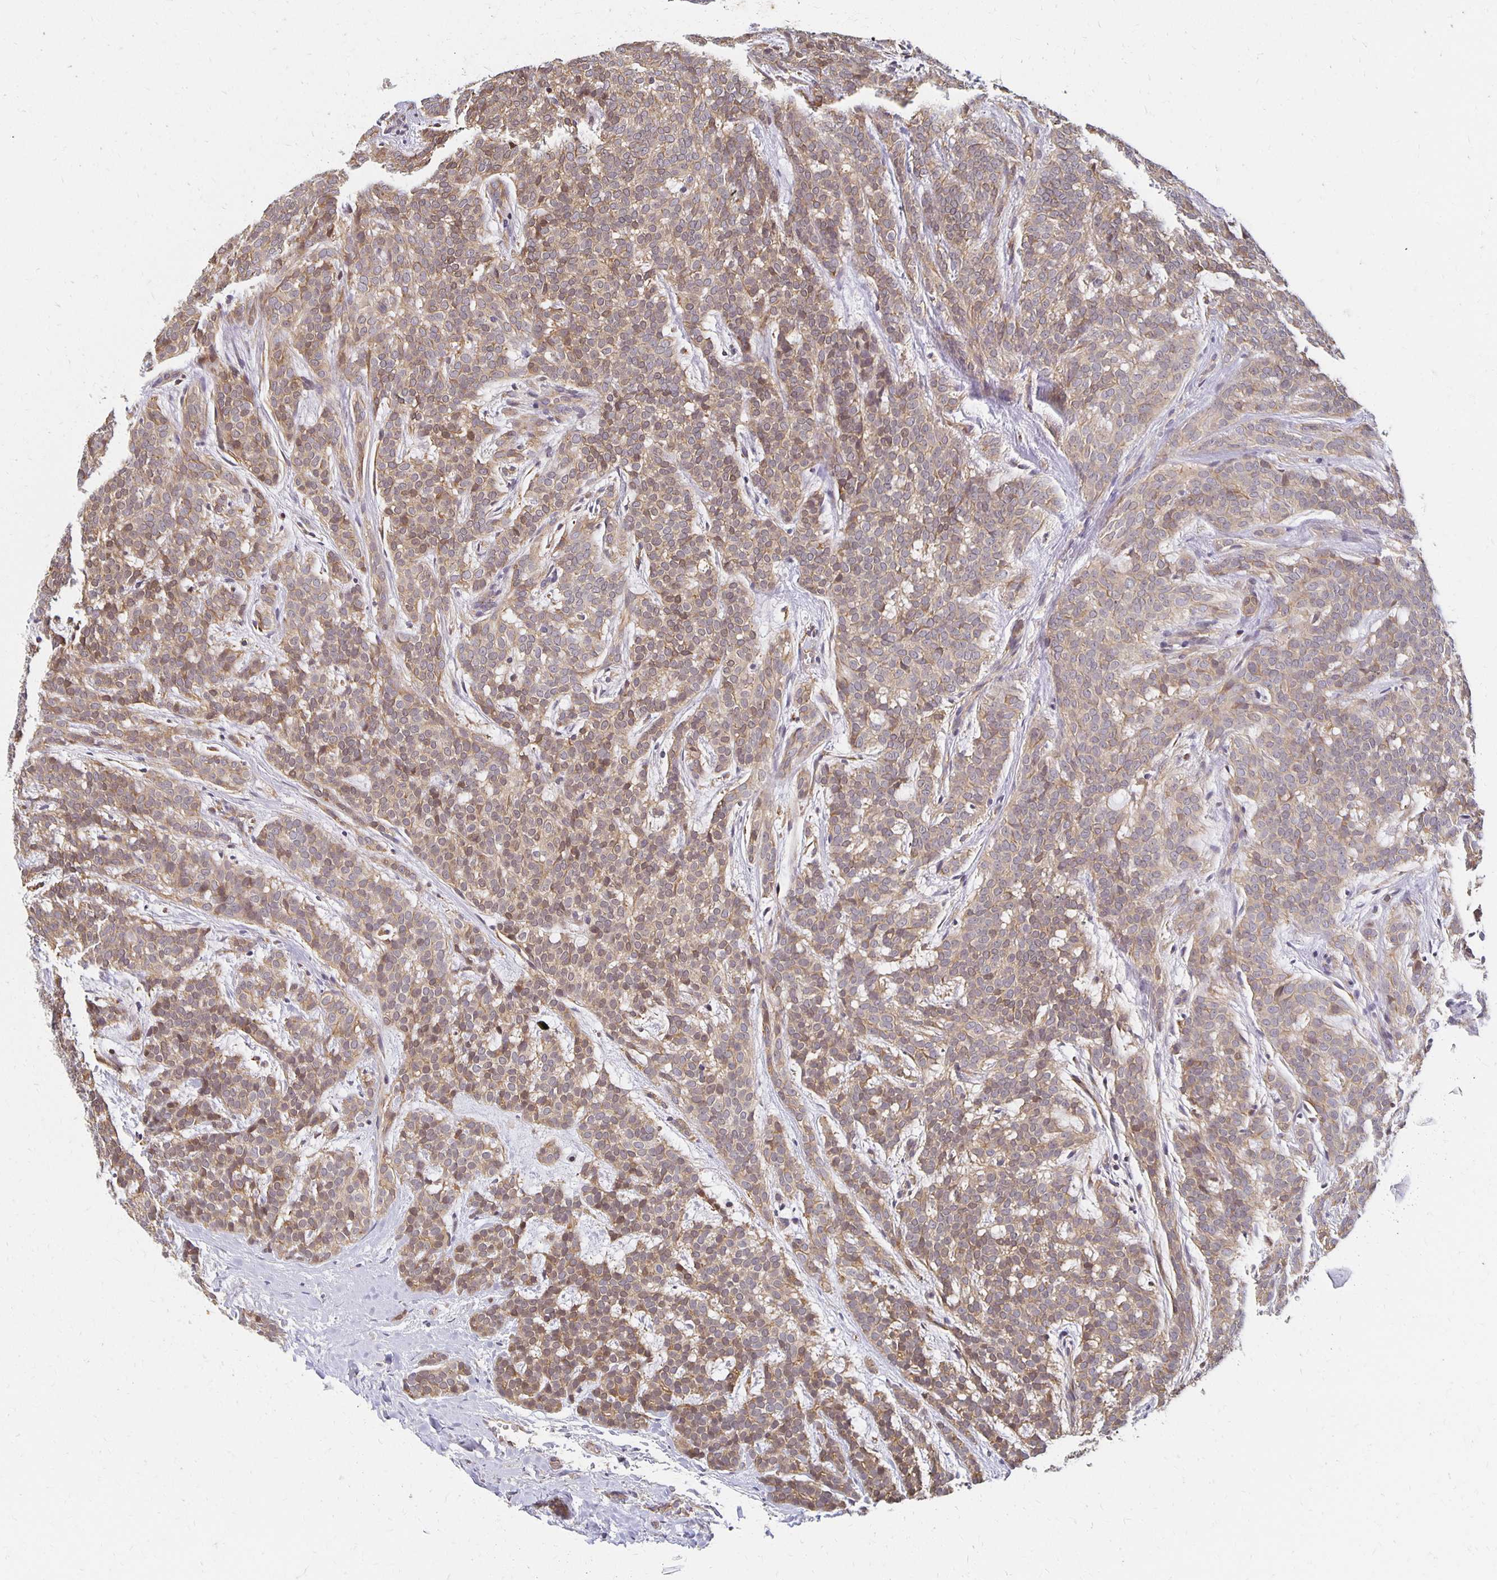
{"staining": {"intensity": "weak", "quantity": ">75%", "location": "cytoplasmic/membranous"}, "tissue": "head and neck cancer", "cell_type": "Tumor cells", "image_type": "cancer", "snomed": [{"axis": "morphology", "description": "Normal tissue, NOS"}, {"axis": "morphology", "description": "Adenocarcinoma, NOS"}, {"axis": "topography", "description": "Oral tissue"}, {"axis": "topography", "description": "Head-Neck"}], "caption": "Protein expression by IHC exhibits weak cytoplasmic/membranous expression in approximately >75% of tumor cells in head and neck cancer. Nuclei are stained in blue.", "gene": "SORL1", "patient": {"sex": "female", "age": 57}}